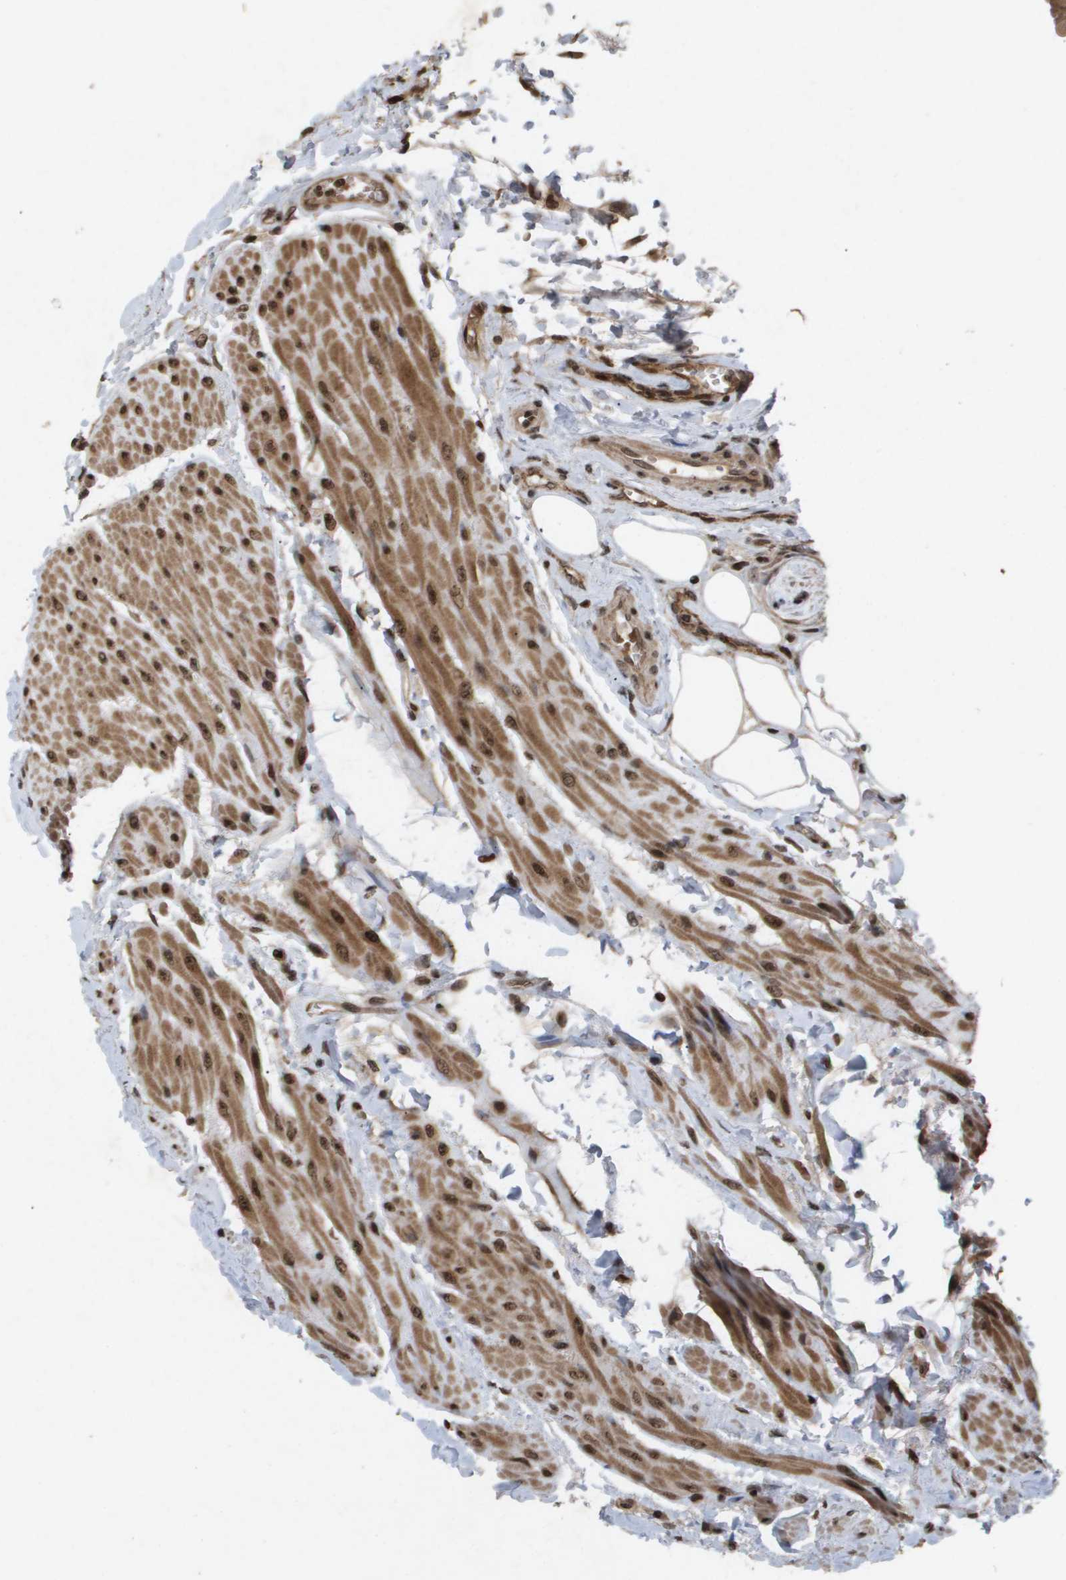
{"staining": {"intensity": "moderate", "quantity": "25%-75%", "location": "cytoplasmic/membranous,nuclear"}, "tissue": "urinary bladder", "cell_type": "Urothelial cells", "image_type": "normal", "snomed": [{"axis": "morphology", "description": "Normal tissue, NOS"}, {"axis": "topography", "description": "Urinary bladder"}], "caption": "Immunohistochemical staining of benign human urinary bladder demonstrates 25%-75% levels of moderate cytoplasmic/membranous,nuclear protein staining in about 25%-75% of urothelial cells. (IHC, brightfield microscopy, high magnification).", "gene": "HSPA6", "patient": {"sex": "female", "age": 79}}